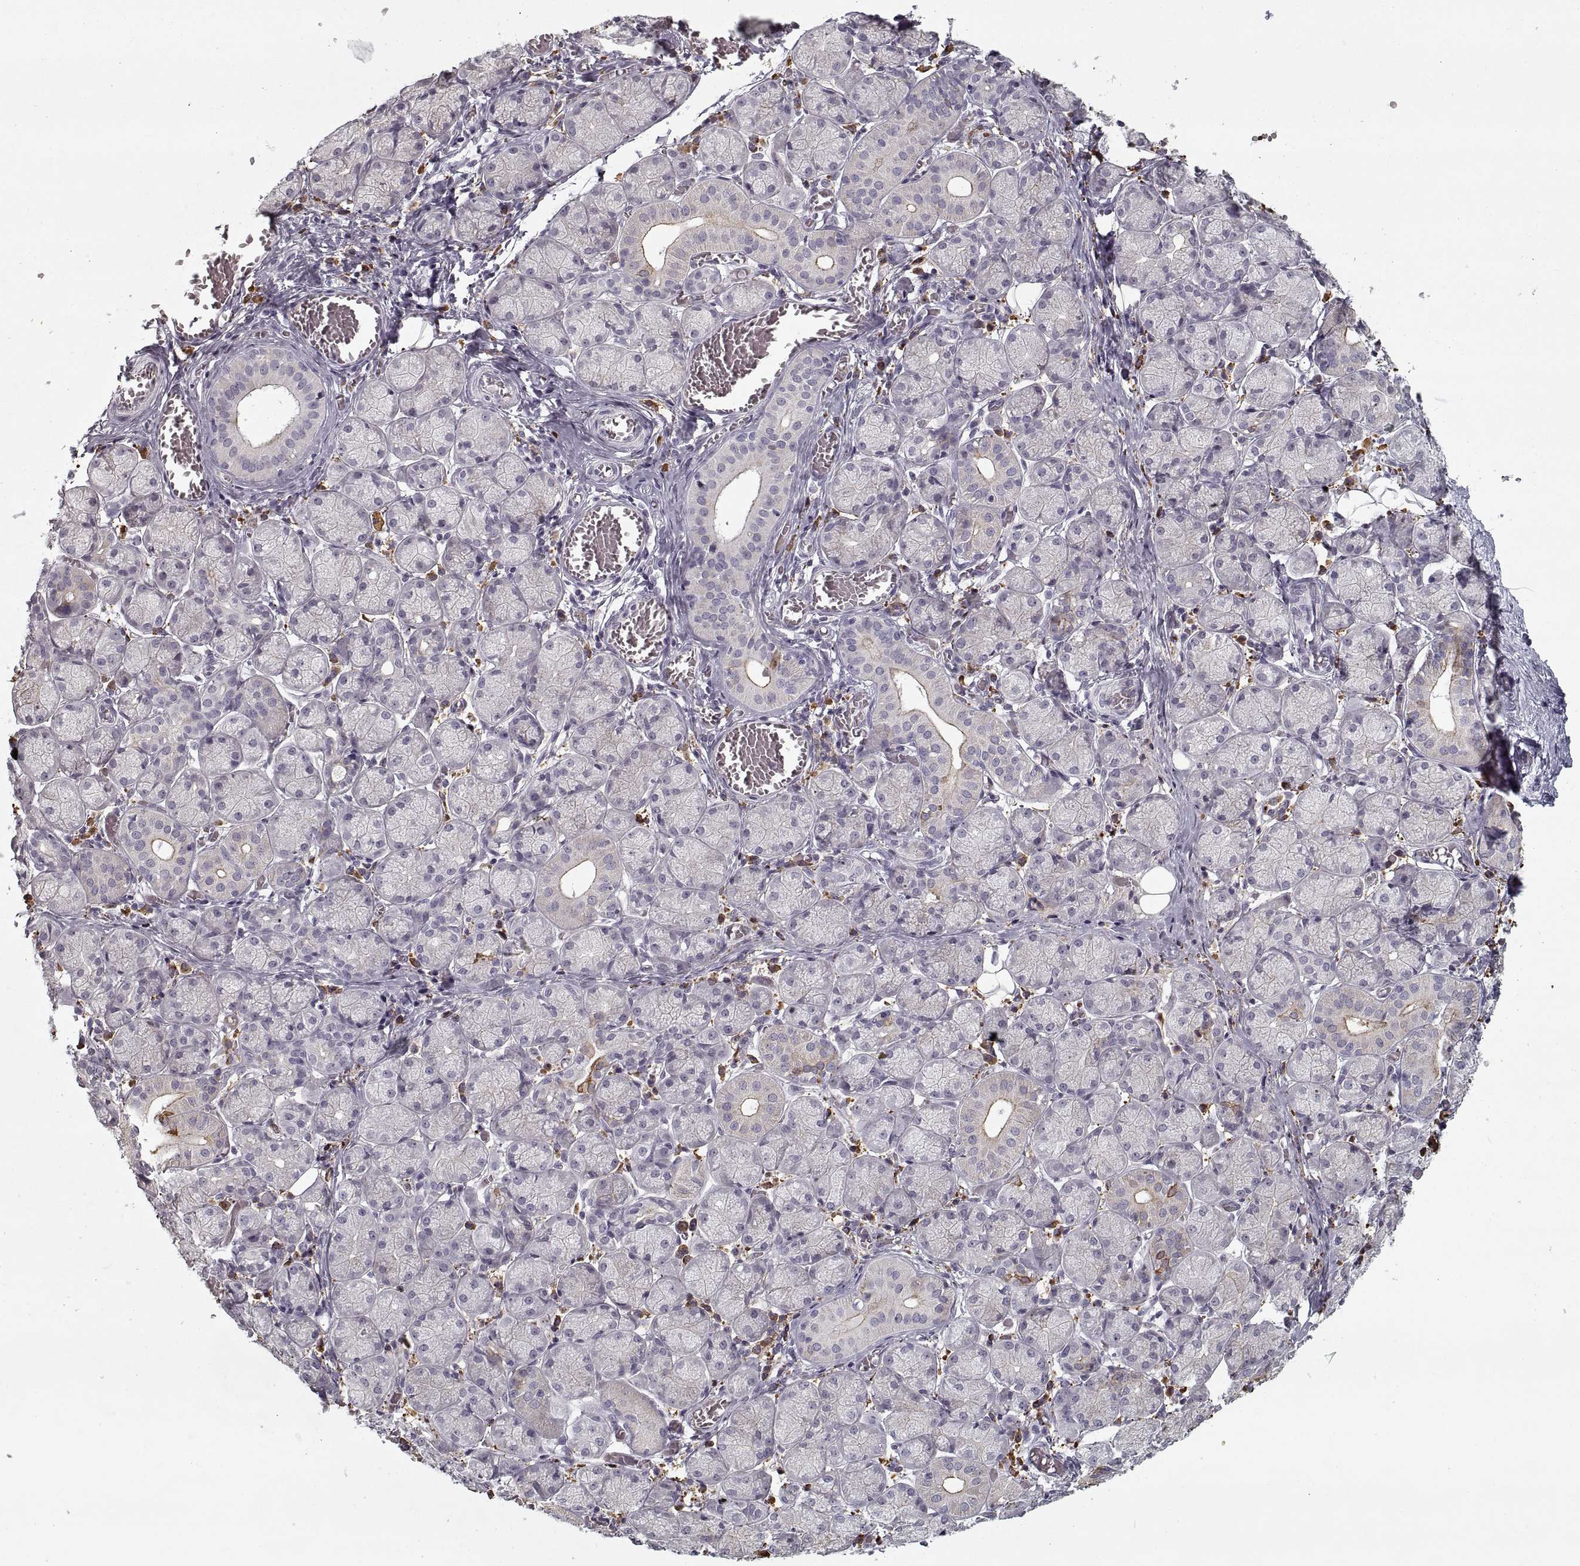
{"staining": {"intensity": "moderate", "quantity": "<25%", "location": "cytoplasmic/membranous"}, "tissue": "salivary gland", "cell_type": "Glandular cells", "image_type": "normal", "snomed": [{"axis": "morphology", "description": "Normal tissue, NOS"}, {"axis": "topography", "description": "Salivary gland"}, {"axis": "topography", "description": "Peripheral nerve tissue"}], "caption": "The histopathology image demonstrates immunohistochemical staining of benign salivary gland. There is moderate cytoplasmic/membranous staining is identified in approximately <25% of glandular cells.", "gene": "GAD2", "patient": {"sex": "female", "age": 24}}